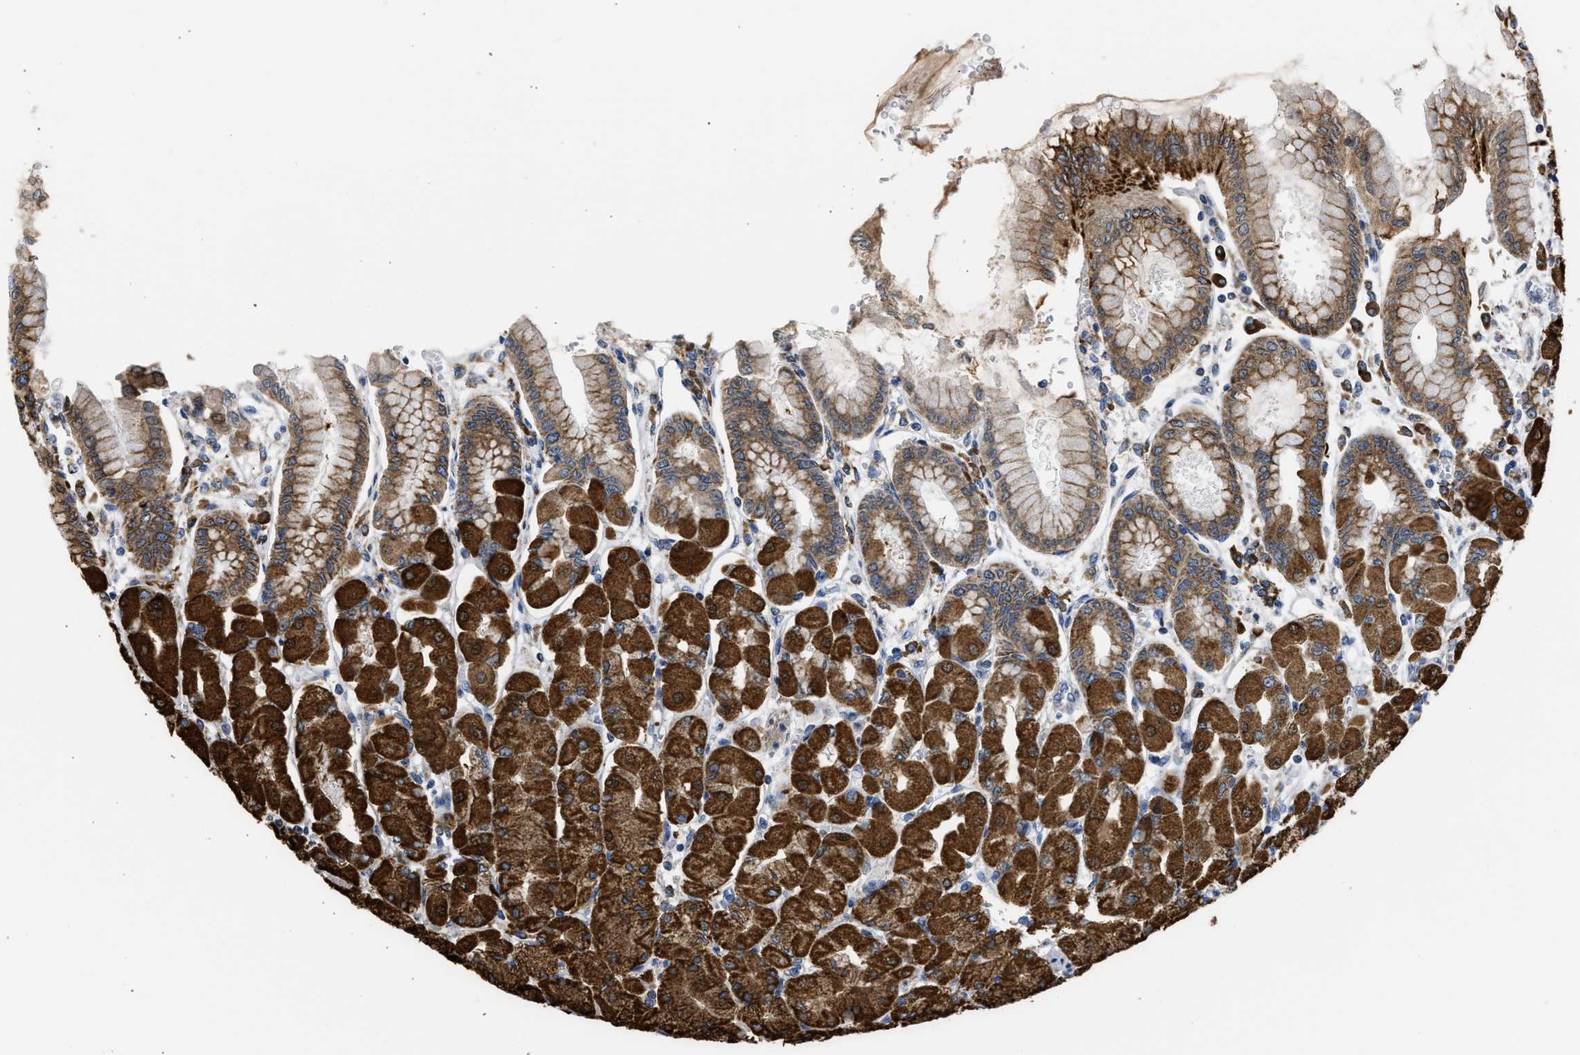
{"staining": {"intensity": "strong", "quantity": ">75%", "location": "cytoplasmic/membranous"}, "tissue": "stomach", "cell_type": "Glandular cells", "image_type": "normal", "snomed": [{"axis": "morphology", "description": "Normal tissue, NOS"}, {"axis": "topography", "description": "Stomach, upper"}], "caption": "Stomach stained with immunohistochemistry exhibits strong cytoplasmic/membranous positivity in about >75% of glandular cells. (Stains: DAB in brown, nuclei in blue, Microscopy: brightfield microscopy at high magnification).", "gene": "CYCS", "patient": {"sex": "female", "age": 56}}